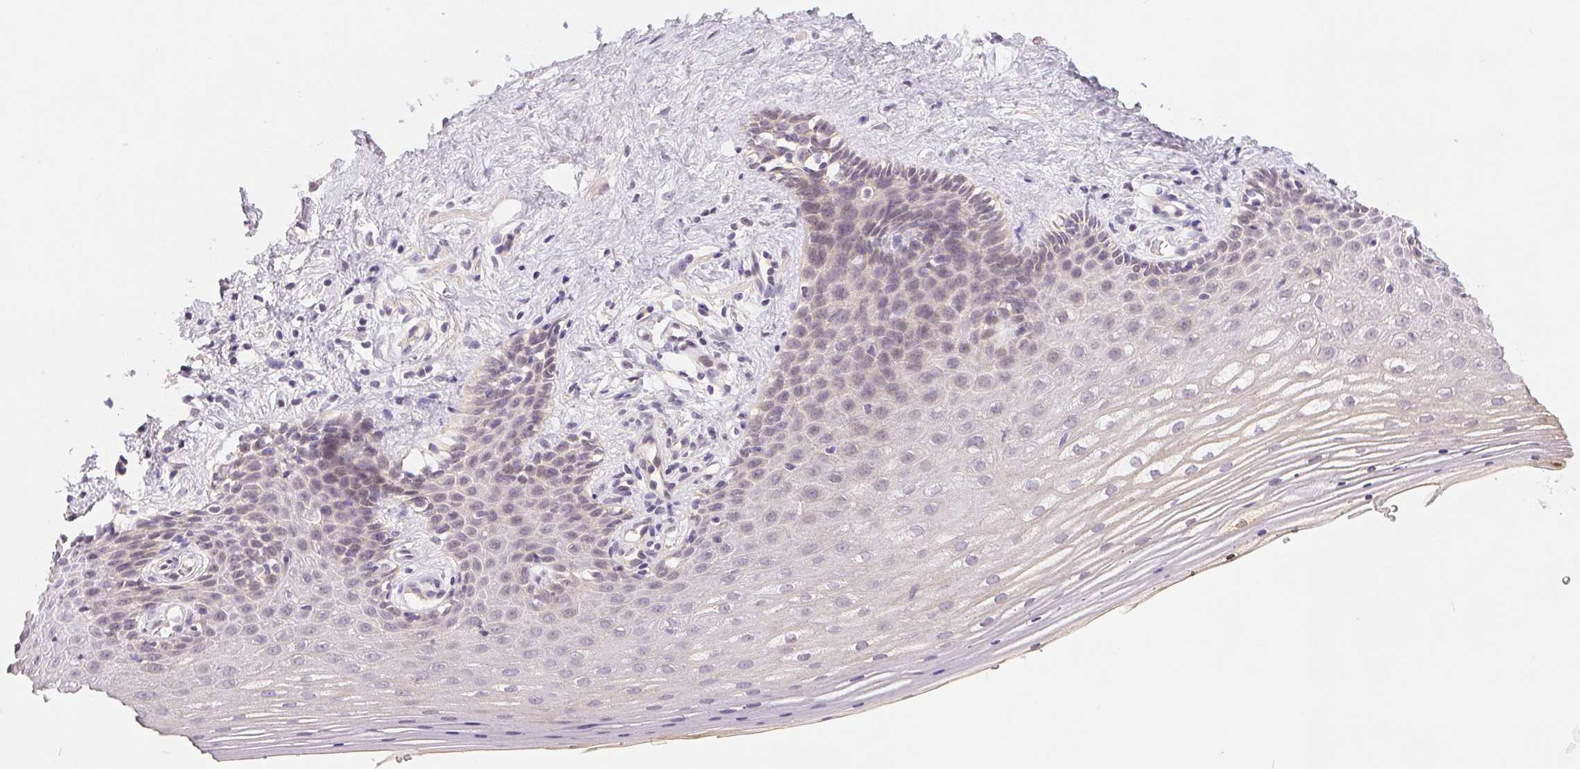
{"staining": {"intensity": "negative", "quantity": "none", "location": "none"}, "tissue": "vagina", "cell_type": "Squamous epithelial cells", "image_type": "normal", "snomed": [{"axis": "morphology", "description": "Normal tissue, NOS"}, {"axis": "topography", "description": "Vagina"}], "caption": "An immunohistochemistry (IHC) histopathology image of benign vagina is shown. There is no staining in squamous epithelial cells of vagina. (DAB (3,3'-diaminobenzidine) IHC with hematoxylin counter stain).", "gene": "TTC23L", "patient": {"sex": "female", "age": 42}}